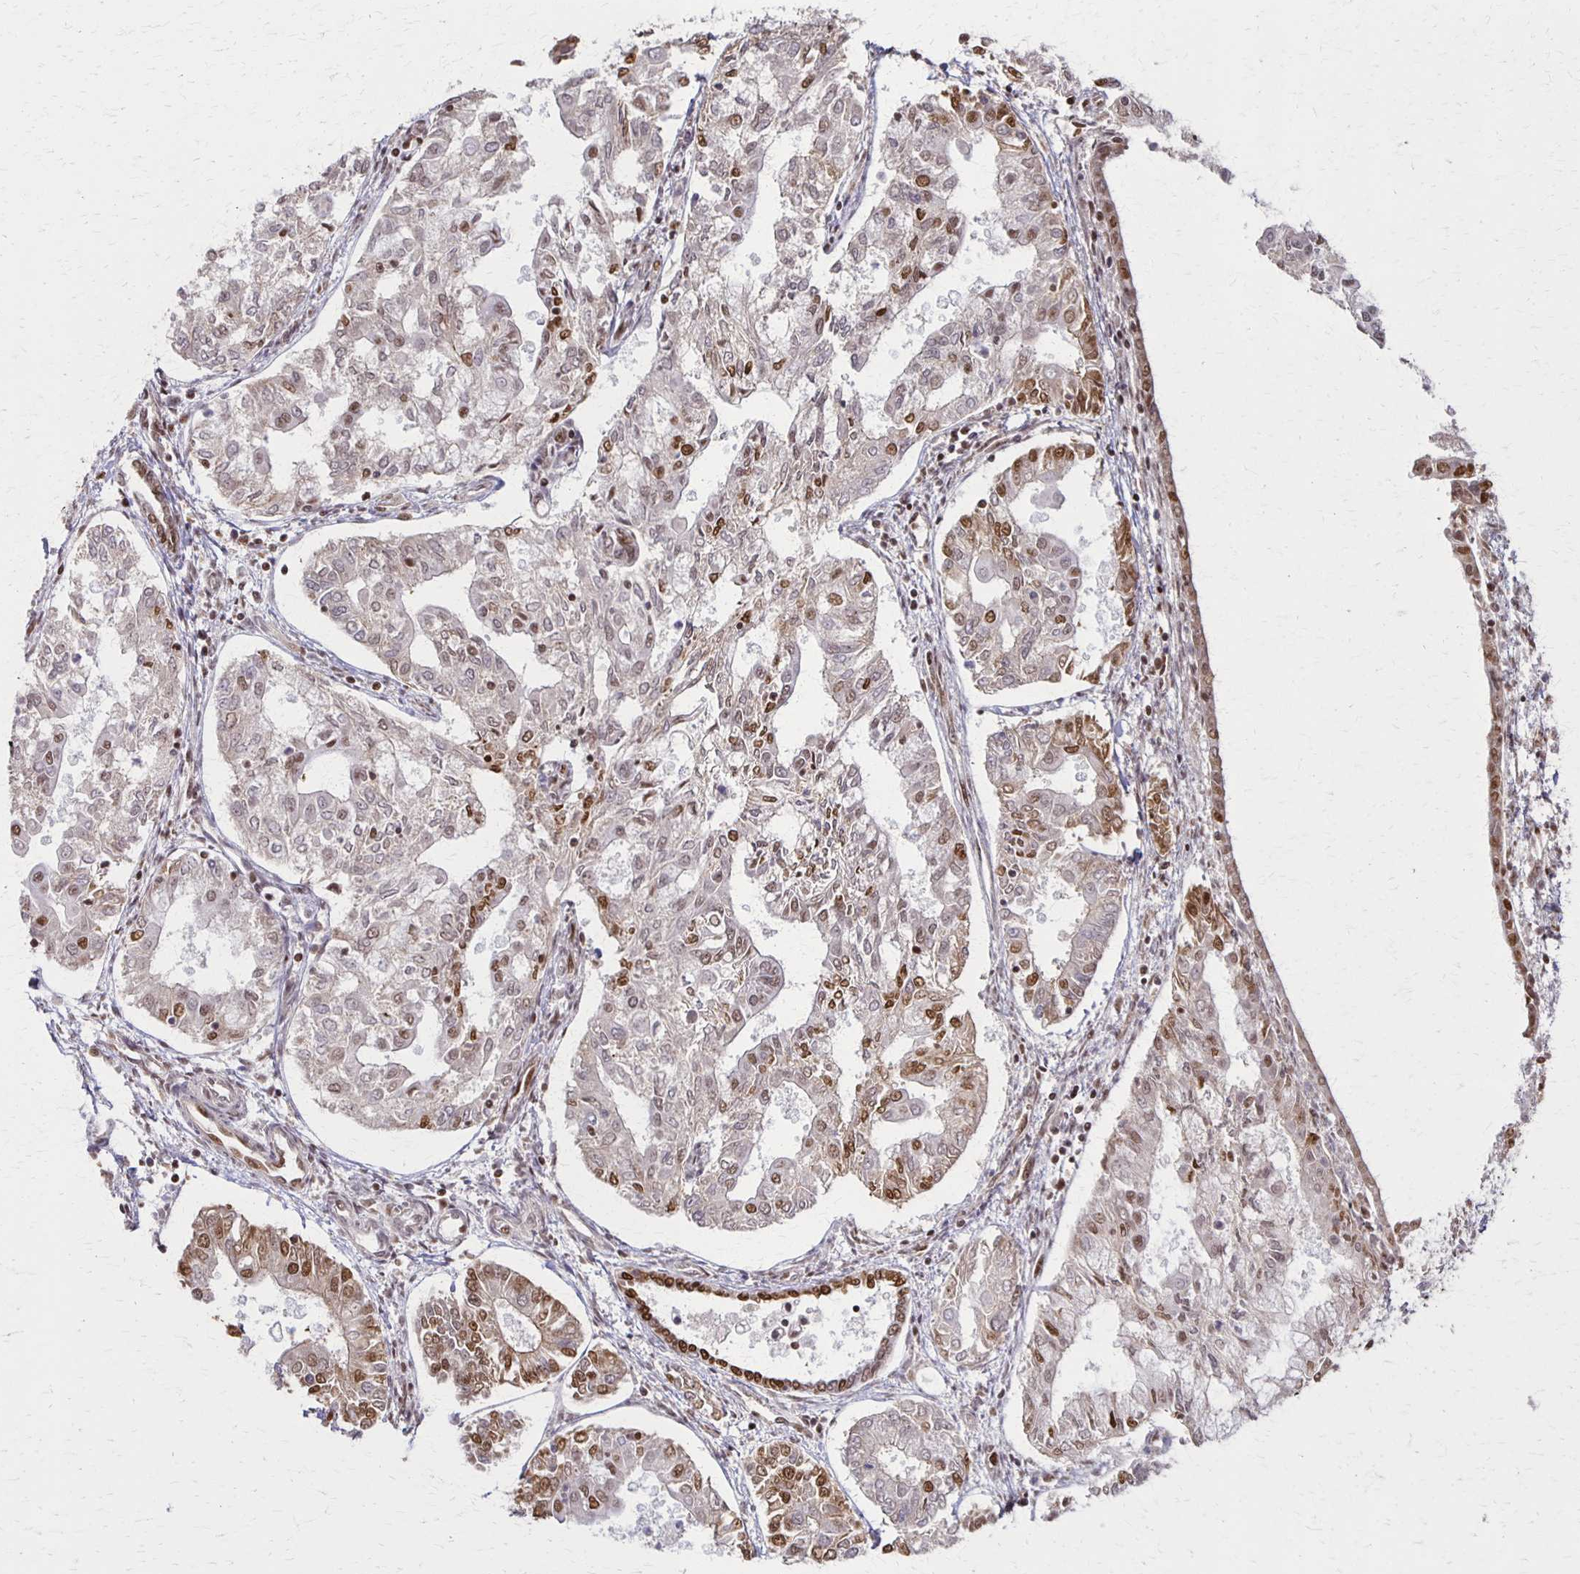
{"staining": {"intensity": "moderate", "quantity": "25%-75%", "location": "cytoplasmic/membranous,nuclear"}, "tissue": "endometrial cancer", "cell_type": "Tumor cells", "image_type": "cancer", "snomed": [{"axis": "morphology", "description": "Adenocarcinoma, NOS"}, {"axis": "topography", "description": "Endometrium"}], "caption": "DAB immunohistochemical staining of human endometrial cancer (adenocarcinoma) reveals moderate cytoplasmic/membranous and nuclear protein staining in about 25%-75% of tumor cells.", "gene": "XRCC6", "patient": {"sex": "female", "age": 68}}